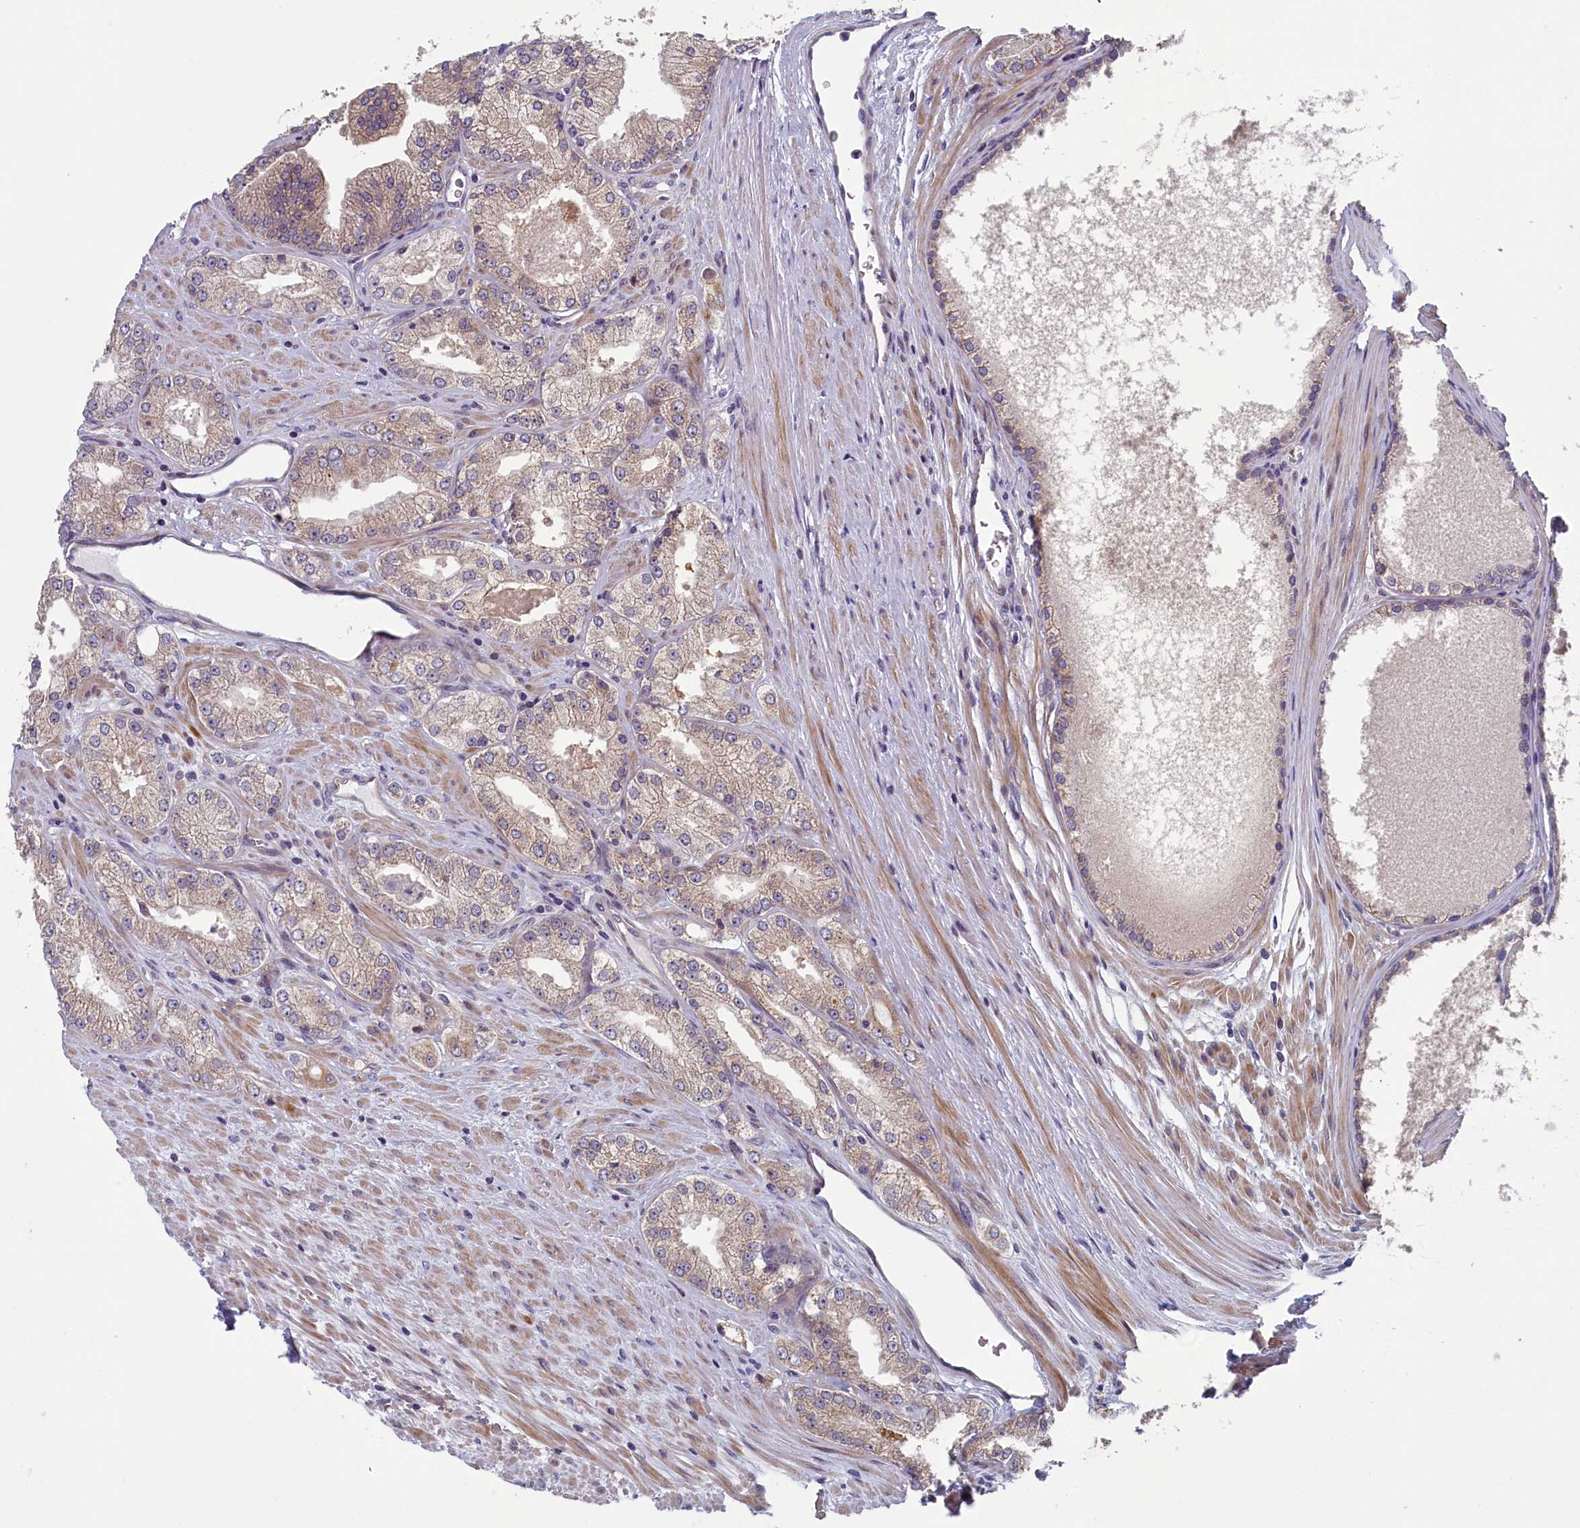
{"staining": {"intensity": "weak", "quantity": "25%-75%", "location": "cytoplasmic/membranous"}, "tissue": "prostate cancer", "cell_type": "Tumor cells", "image_type": "cancer", "snomed": [{"axis": "morphology", "description": "Adenocarcinoma, Low grade"}, {"axis": "topography", "description": "Prostate"}], "caption": "High-power microscopy captured an immunohistochemistry photomicrograph of prostate cancer, revealing weak cytoplasmic/membranous expression in approximately 25%-75% of tumor cells. (IHC, brightfield microscopy, high magnification).", "gene": "ANKRD39", "patient": {"sex": "male", "age": 69}}